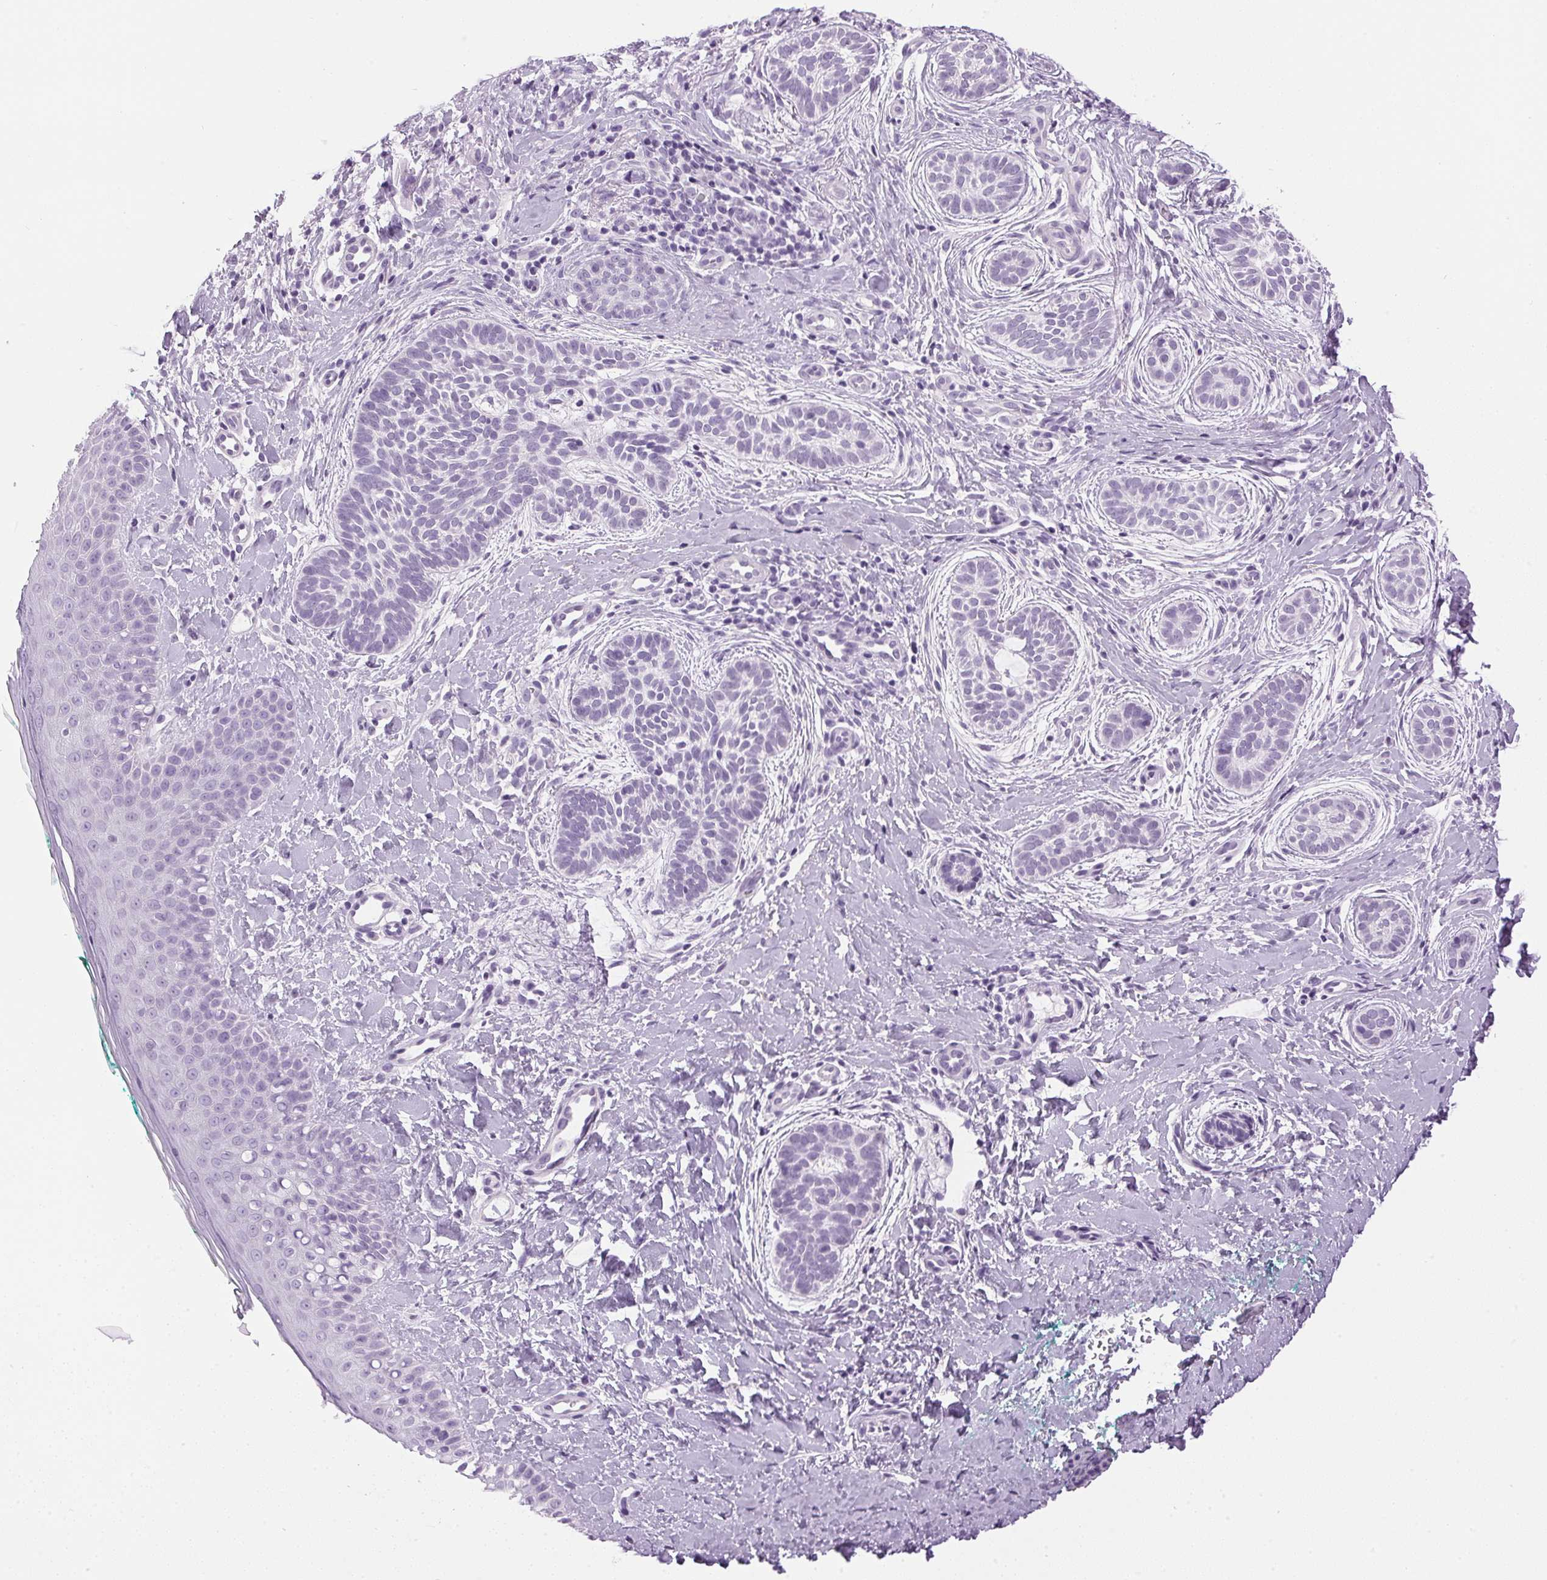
{"staining": {"intensity": "negative", "quantity": "none", "location": "none"}, "tissue": "skin cancer", "cell_type": "Tumor cells", "image_type": "cancer", "snomed": [{"axis": "morphology", "description": "Basal cell carcinoma"}, {"axis": "topography", "description": "Skin"}], "caption": "This is an immunohistochemistry (IHC) image of skin basal cell carcinoma. There is no staining in tumor cells.", "gene": "SP7", "patient": {"sex": "male", "age": 63}}